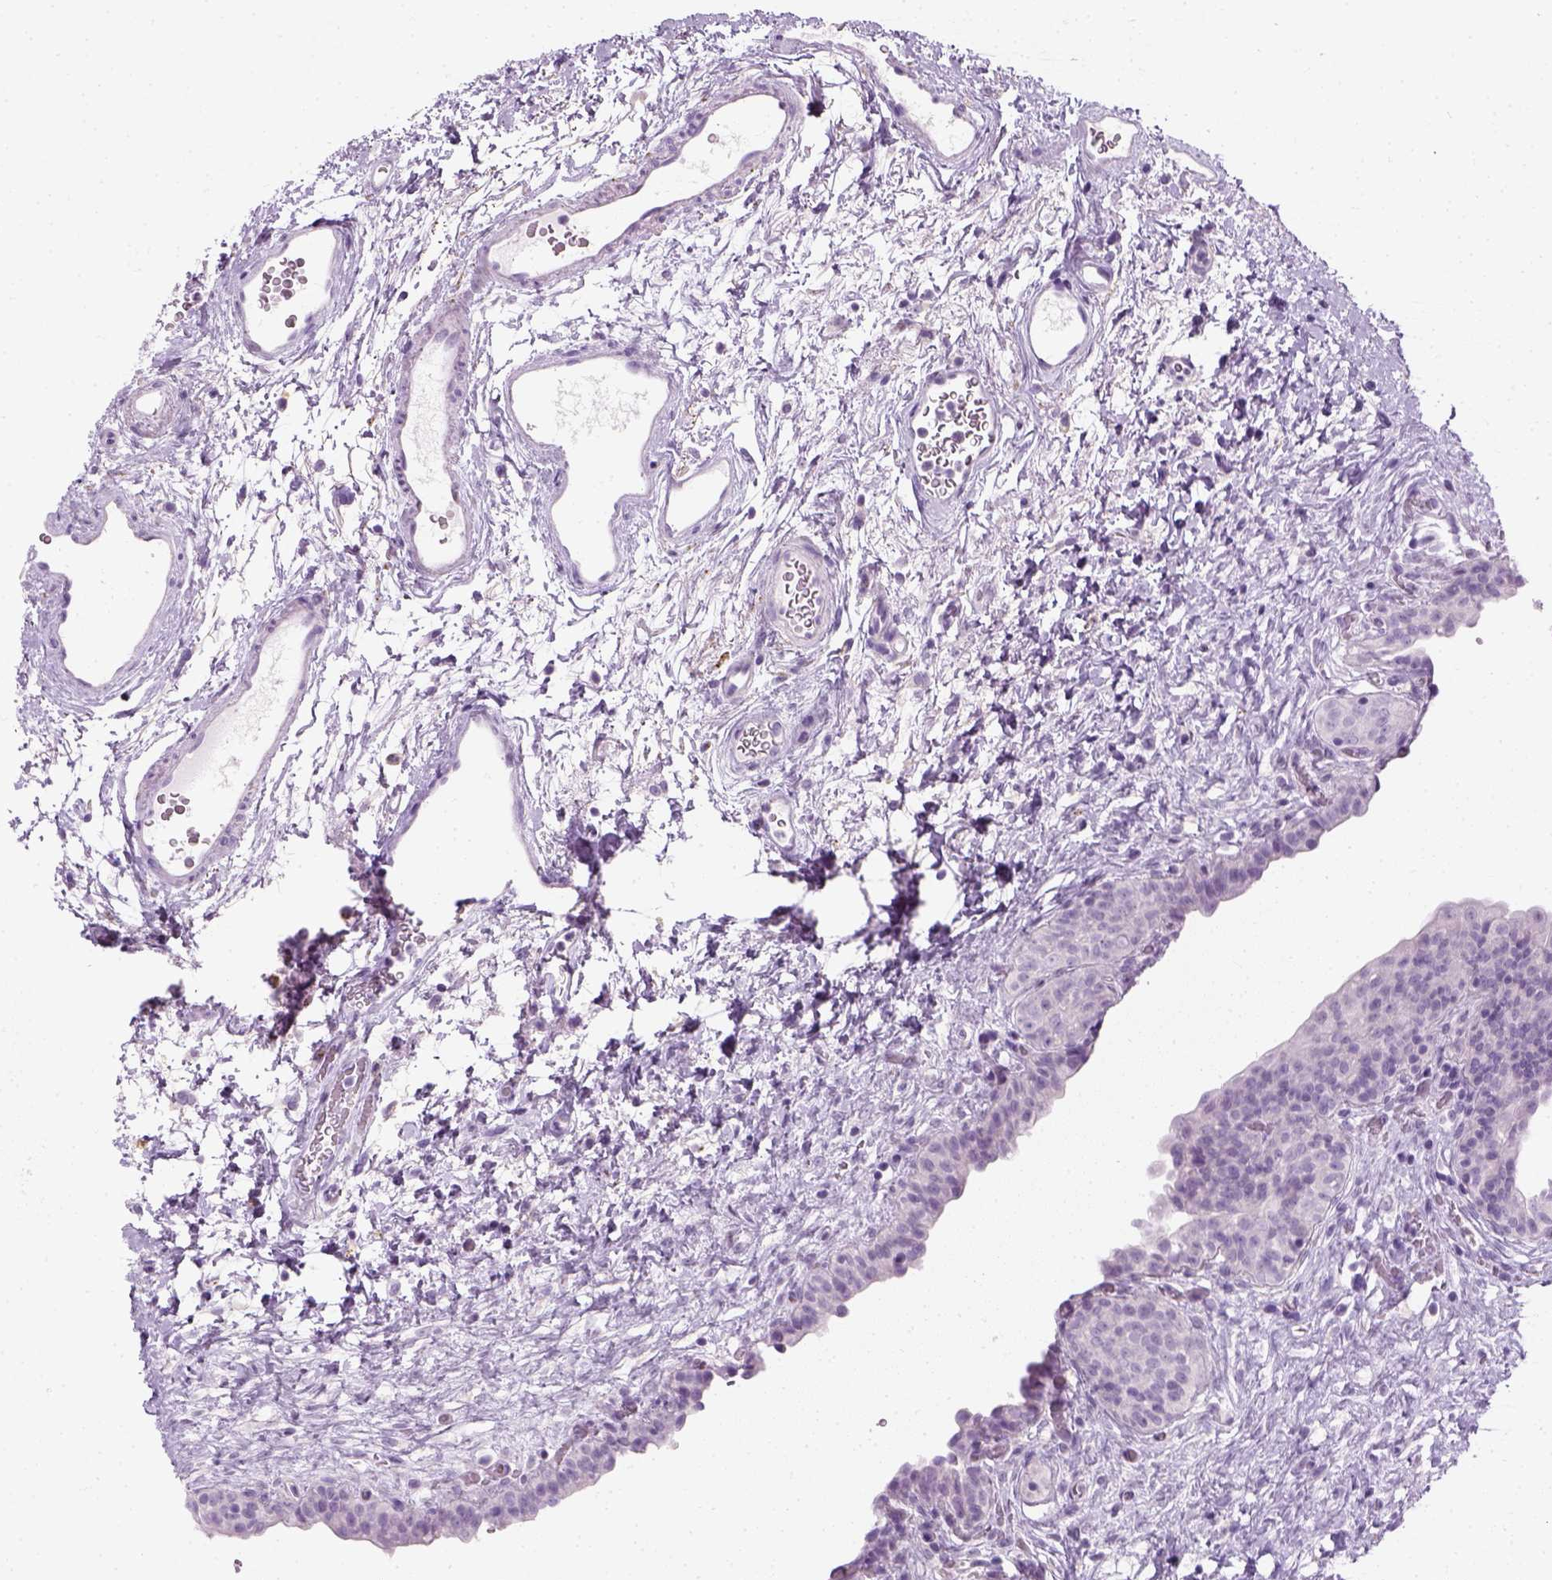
{"staining": {"intensity": "negative", "quantity": "none", "location": "none"}, "tissue": "urinary bladder", "cell_type": "Urothelial cells", "image_type": "normal", "snomed": [{"axis": "morphology", "description": "Normal tissue, NOS"}, {"axis": "topography", "description": "Urinary bladder"}], "caption": "A high-resolution histopathology image shows immunohistochemistry staining of unremarkable urinary bladder, which demonstrates no significant staining in urothelial cells. (Immunohistochemistry (ihc), brightfield microscopy, high magnification).", "gene": "TH", "patient": {"sex": "male", "age": 69}}